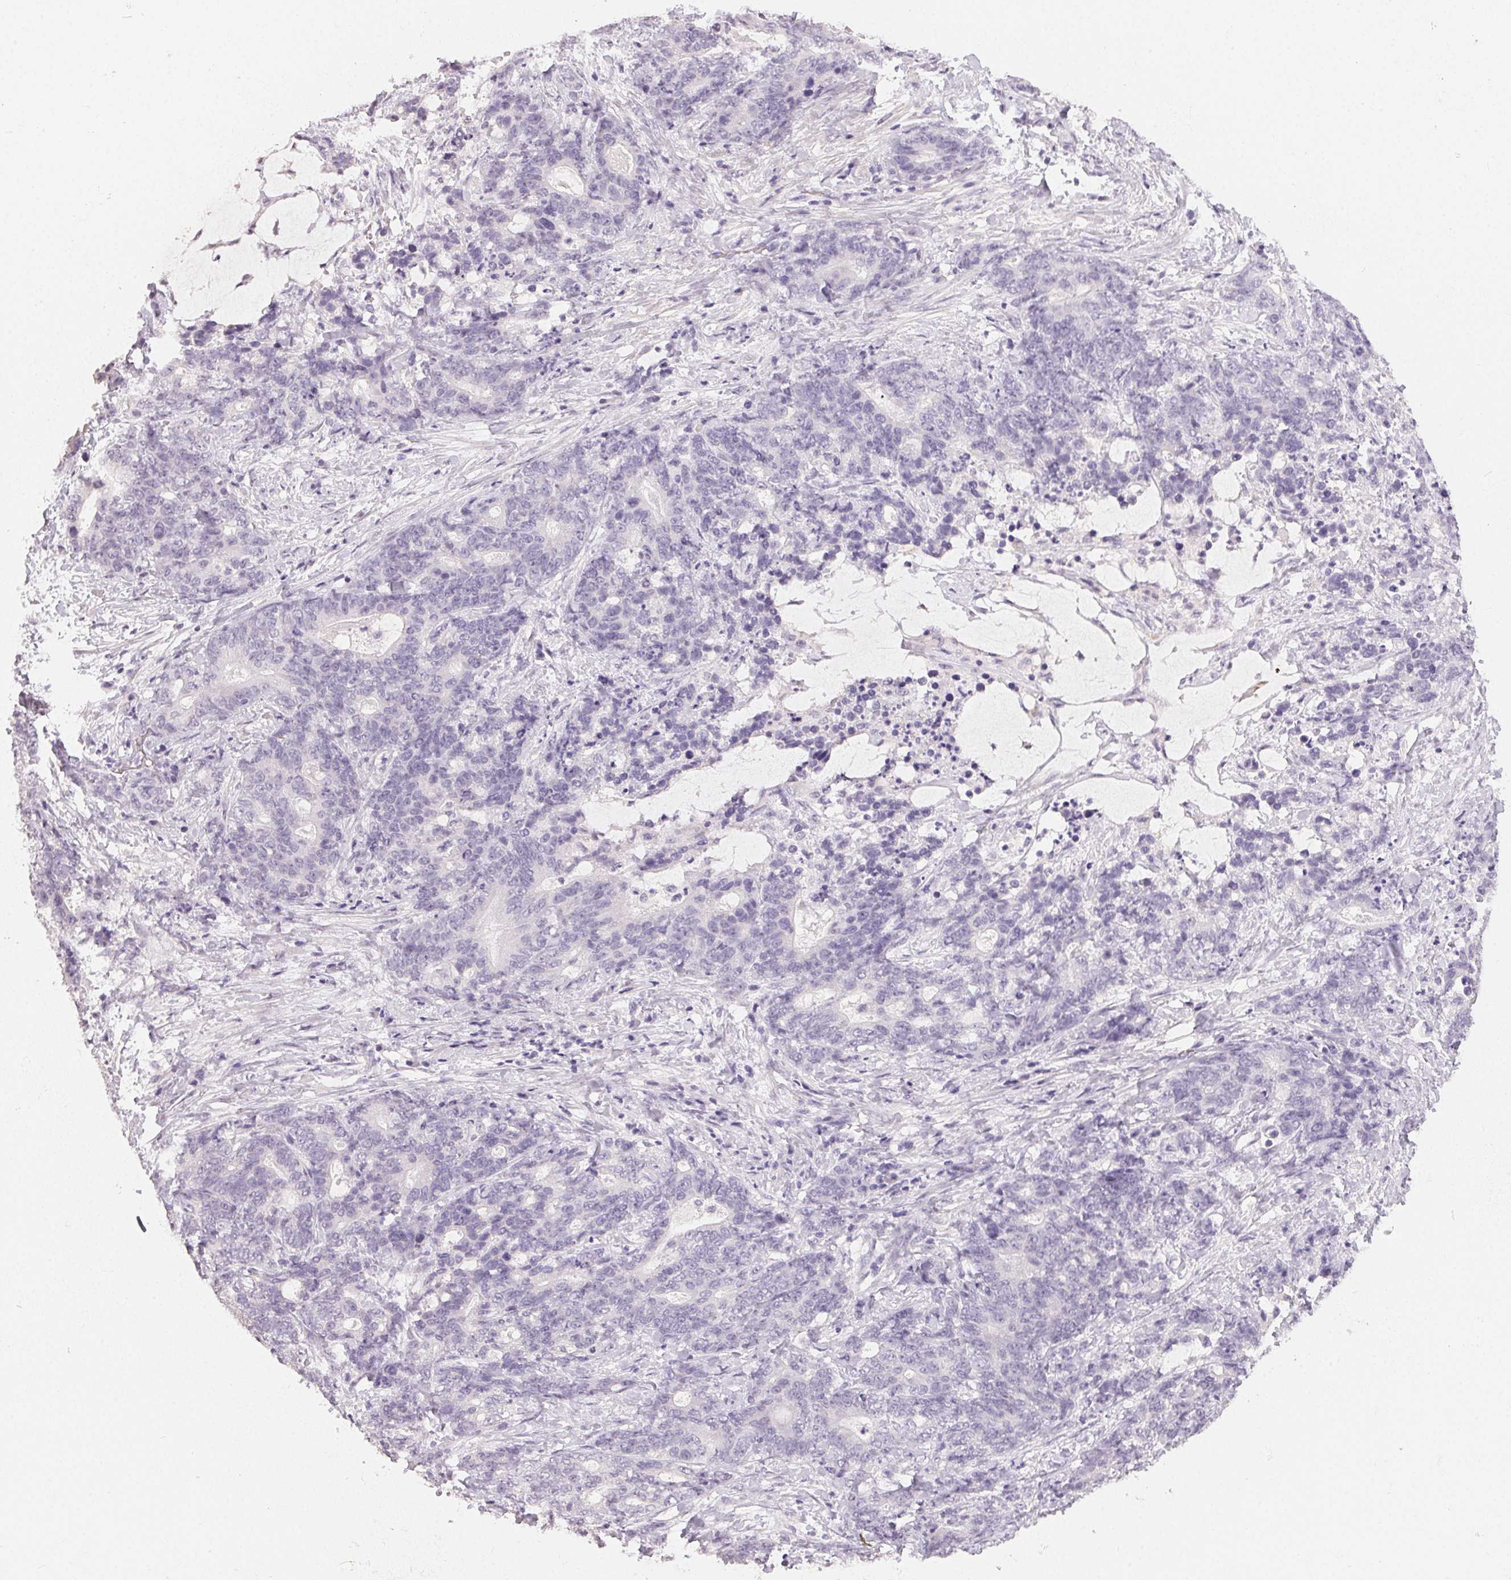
{"staining": {"intensity": "negative", "quantity": "none", "location": "none"}, "tissue": "stomach cancer", "cell_type": "Tumor cells", "image_type": "cancer", "snomed": [{"axis": "morphology", "description": "Normal tissue, NOS"}, {"axis": "morphology", "description": "Adenocarcinoma, NOS"}, {"axis": "topography", "description": "Stomach"}], "caption": "This is a photomicrograph of immunohistochemistry staining of stomach adenocarcinoma, which shows no expression in tumor cells.", "gene": "TMEM174", "patient": {"sex": "female", "age": 64}}